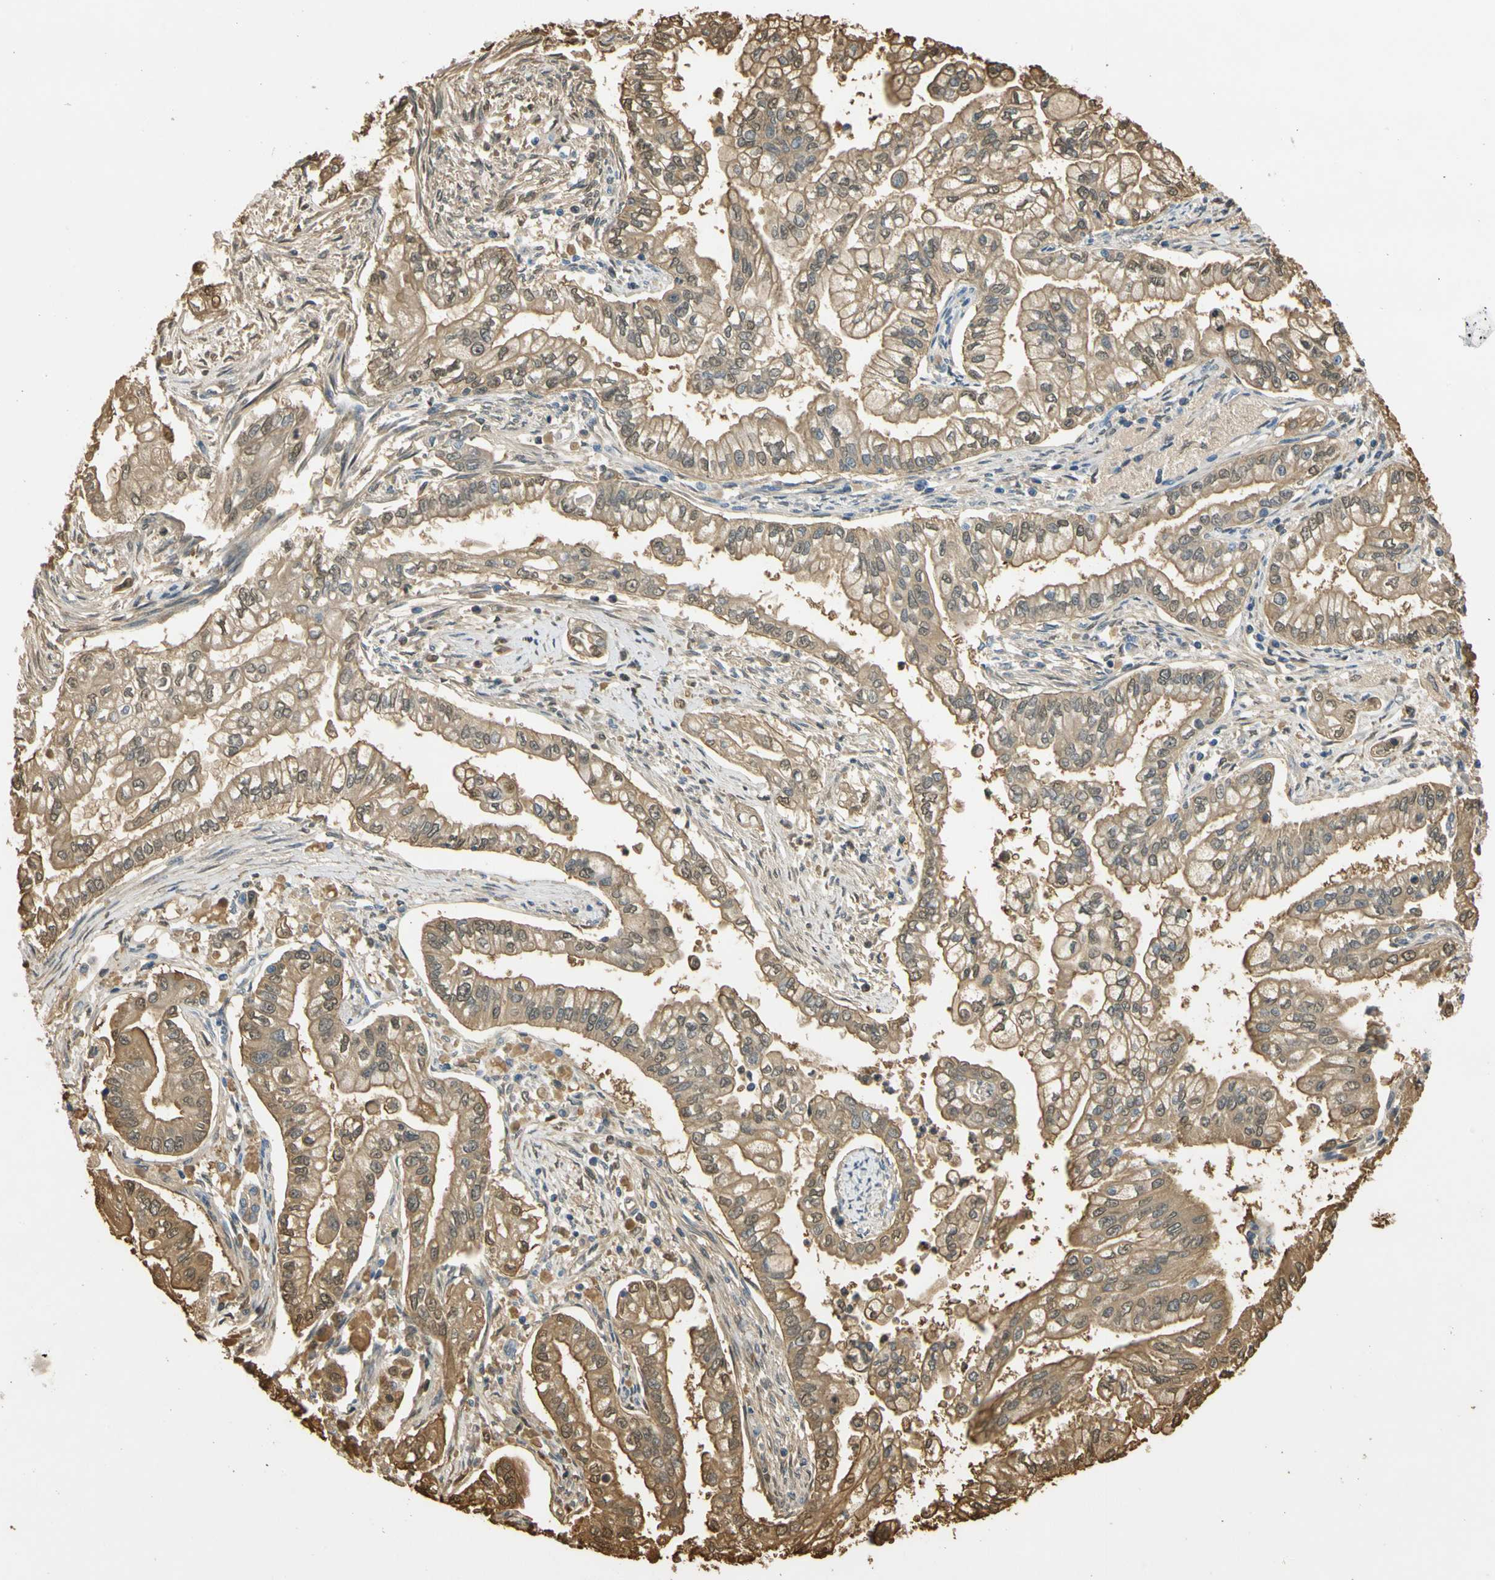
{"staining": {"intensity": "moderate", "quantity": ">75%", "location": "cytoplasmic/membranous"}, "tissue": "pancreatic cancer", "cell_type": "Tumor cells", "image_type": "cancer", "snomed": [{"axis": "morphology", "description": "Normal tissue, NOS"}, {"axis": "topography", "description": "Pancreas"}], "caption": "High-power microscopy captured an IHC image of pancreatic cancer, revealing moderate cytoplasmic/membranous expression in approximately >75% of tumor cells.", "gene": "S100A6", "patient": {"sex": "male", "age": 42}}